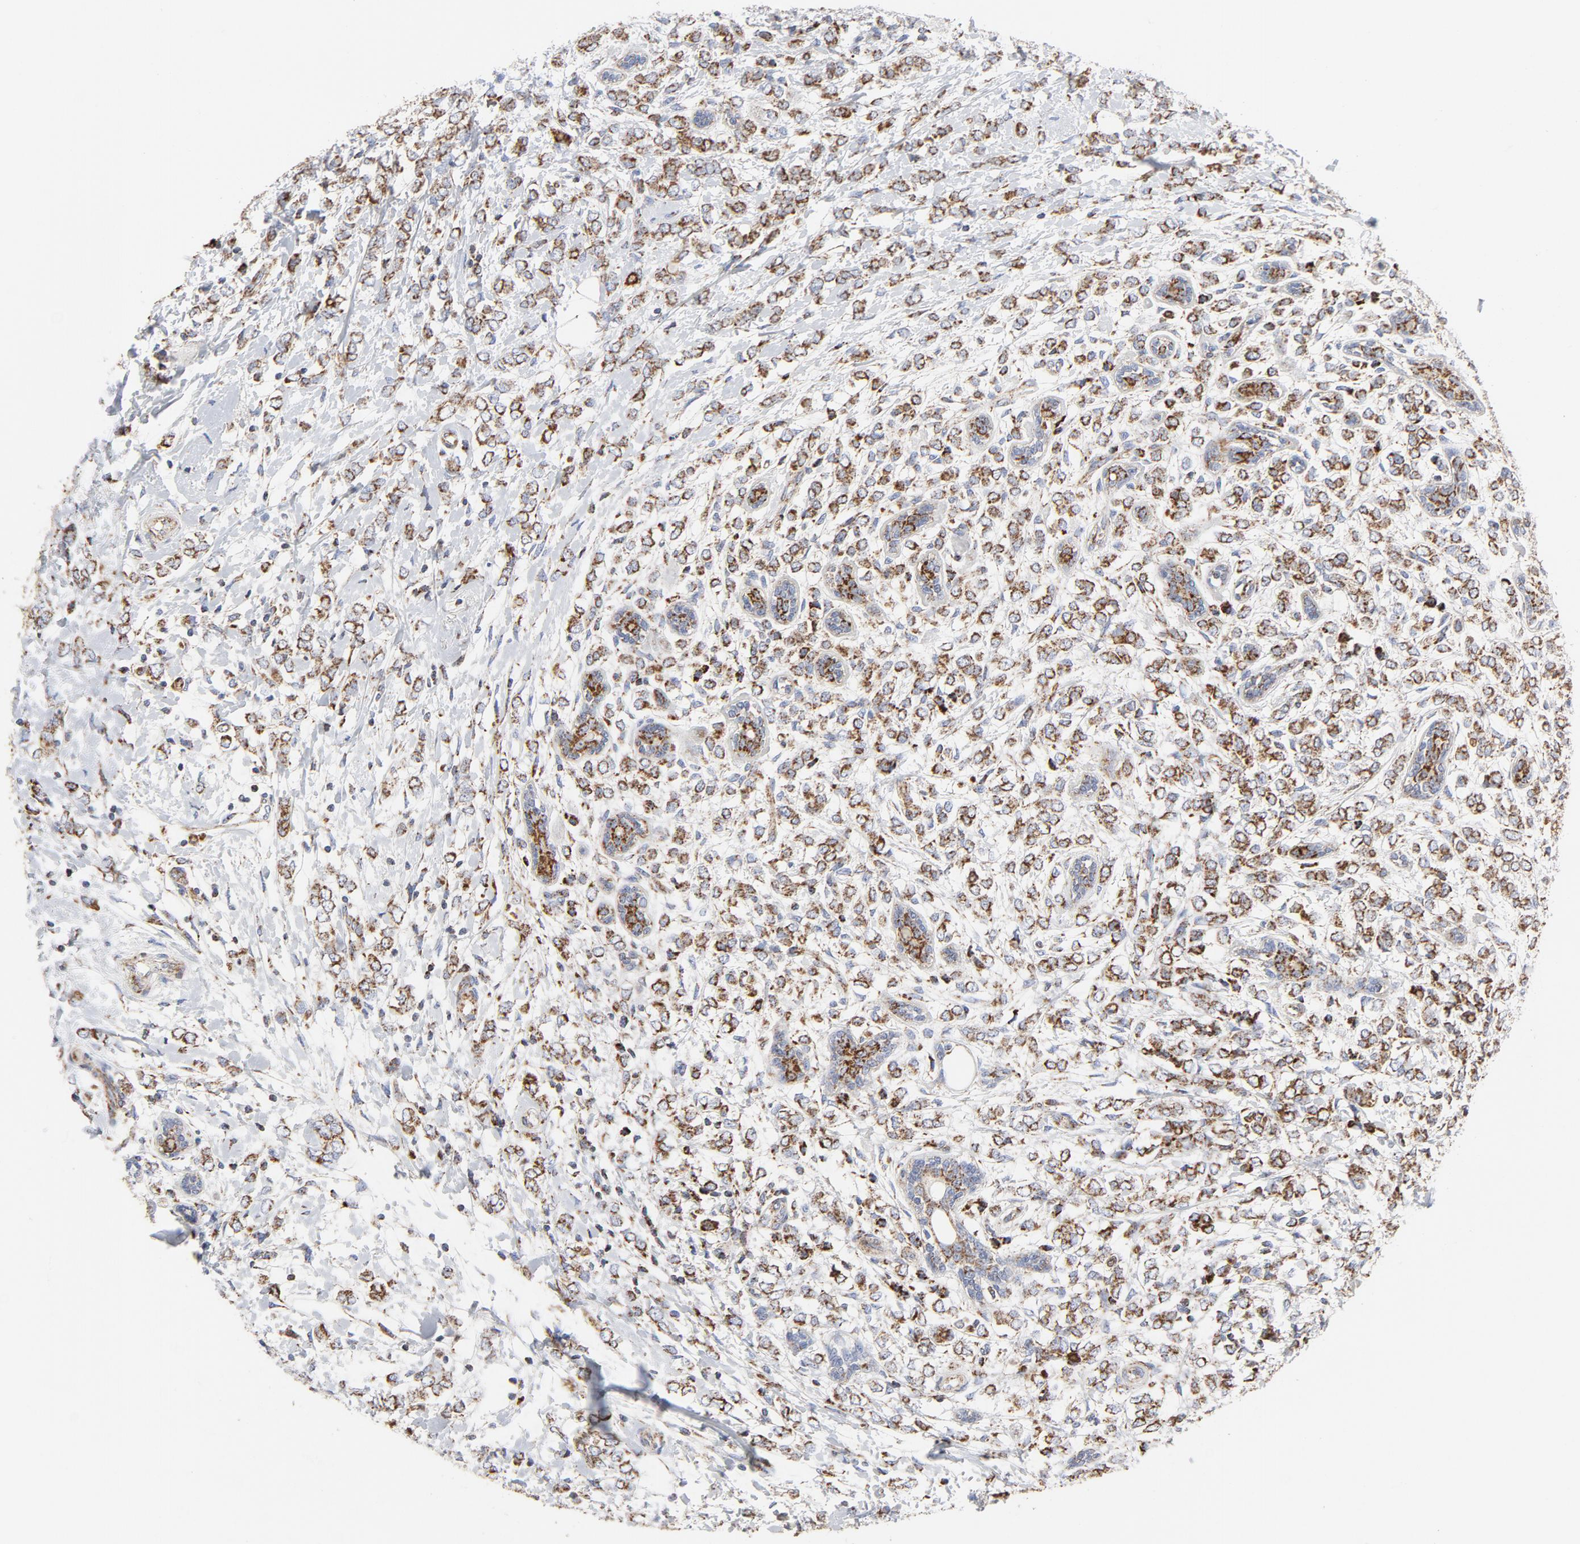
{"staining": {"intensity": "strong", "quantity": ">75%", "location": "cytoplasmic/membranous"}, "tissue": "breast cancer", "cell_type": "Tumor cells", "image_type": "cancer", "snomed": [{"axis": "morphology", "description": "Normal tissue, NOS"}, {"axis": "morphology", "description": "Lobular carcinoma"}, {"axis": "topography", "description": "Breast"}], "caption": "IHC of breast lobular carcinoma demonstrates high levels of strong cytoplasmic/membranous expression in approximately >75% of tumor cells. The staining was performed using DAB (3,3'-diaminobenzidine), with brown indicating positive protein expression. Nuclei are stained blue with hematoxylin.", "gene": "CYCS", "patient": {"sex": "female", "age": 47}}